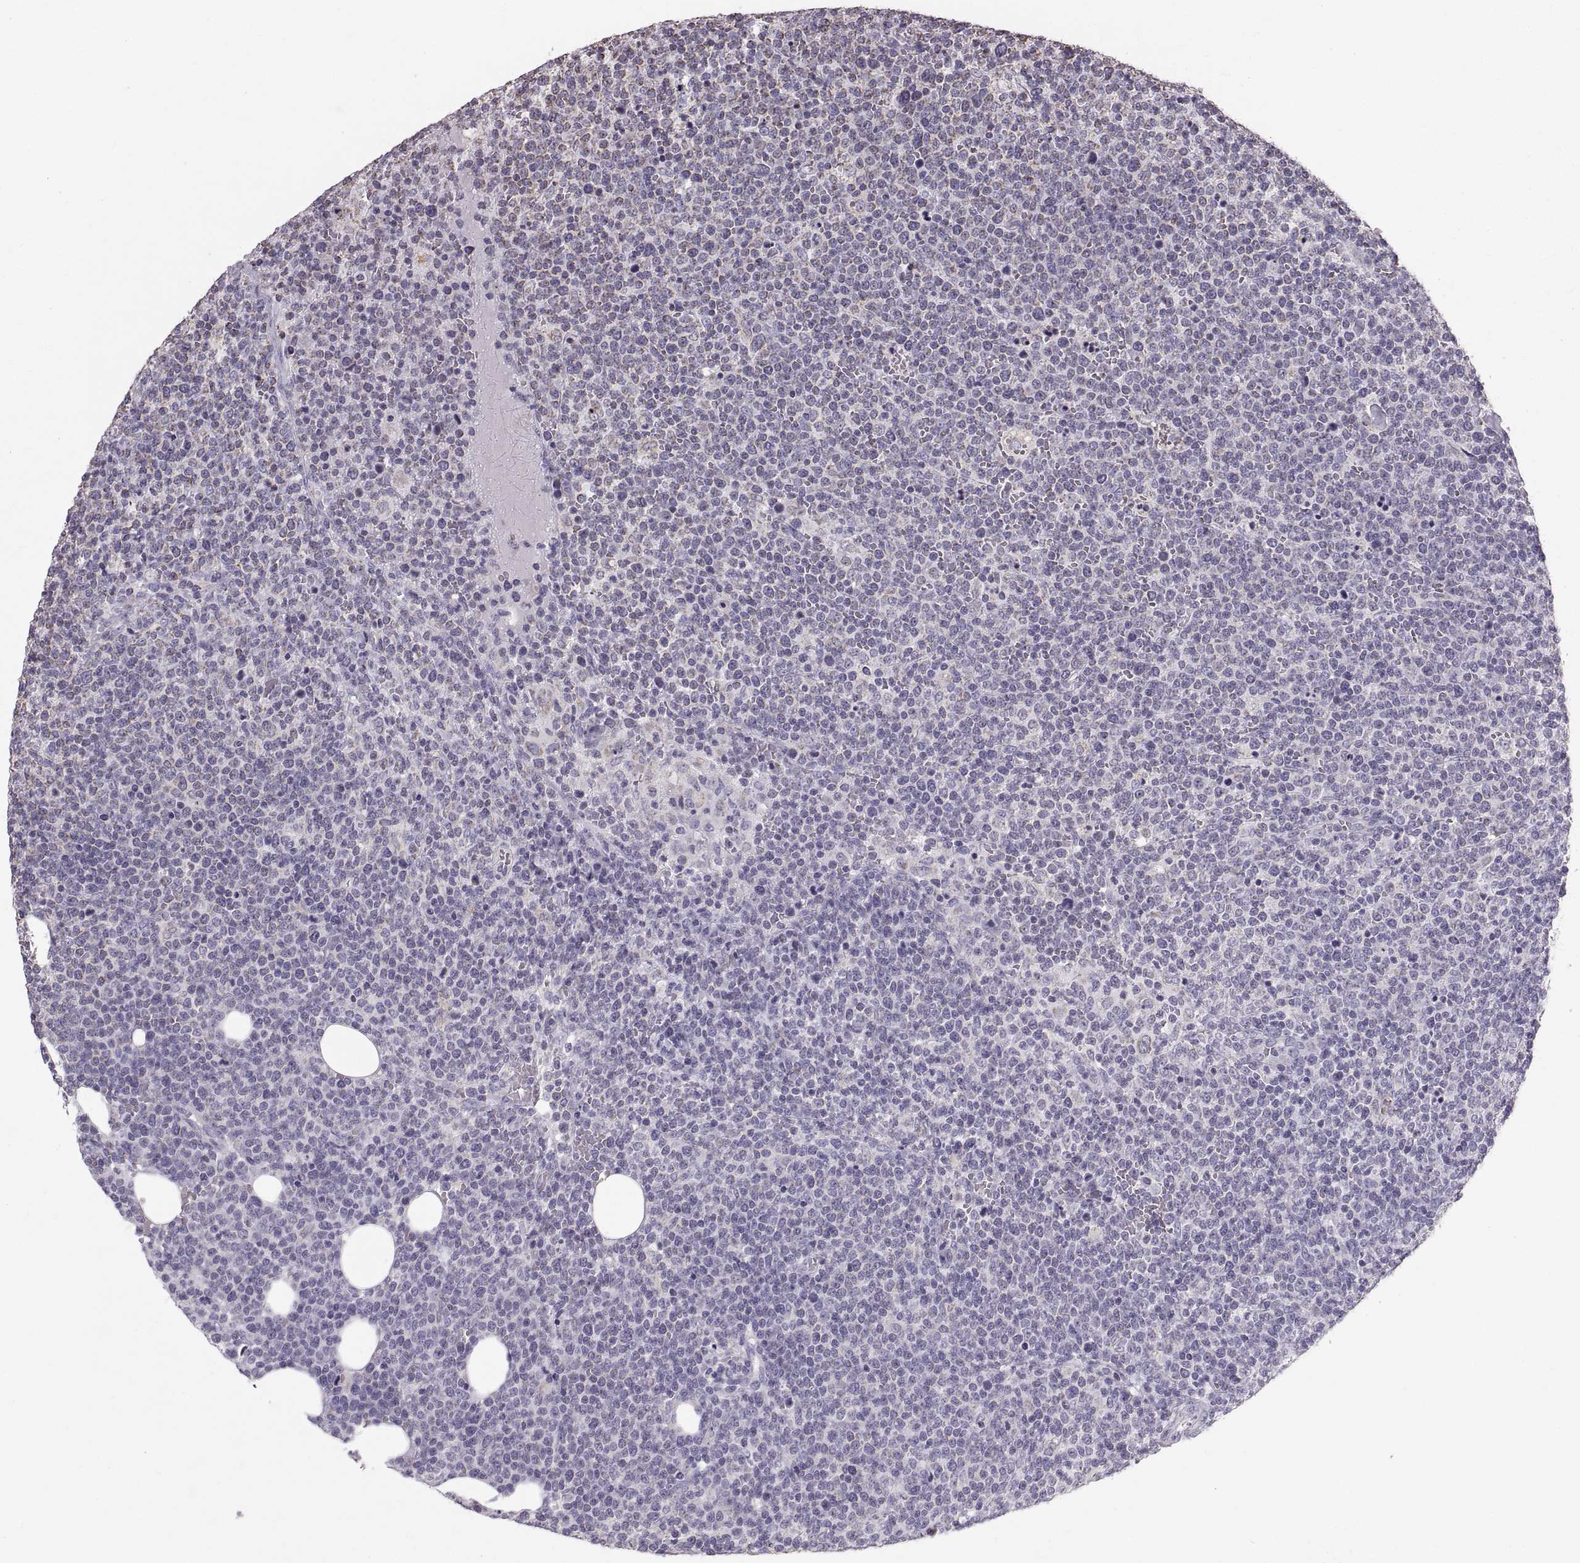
{"staining": {"intensity": "negative", "quantity": "none", "location": "none"}, "tissue": "lymphoma", "cell_type": "Tumor cells", "image_type": "cancer", "snomed": [{"axis": "morphology", "description": "Malignant lymphoma, non-Hodgkin's type, High grade"}, {"axis": "topography", "description": "Lymph node"}], "caption": "Tumor cells are negative for brown protein staining in lymphoma.", "gene": "STMND1", "patient": {"sex": "male", "age": 61}}